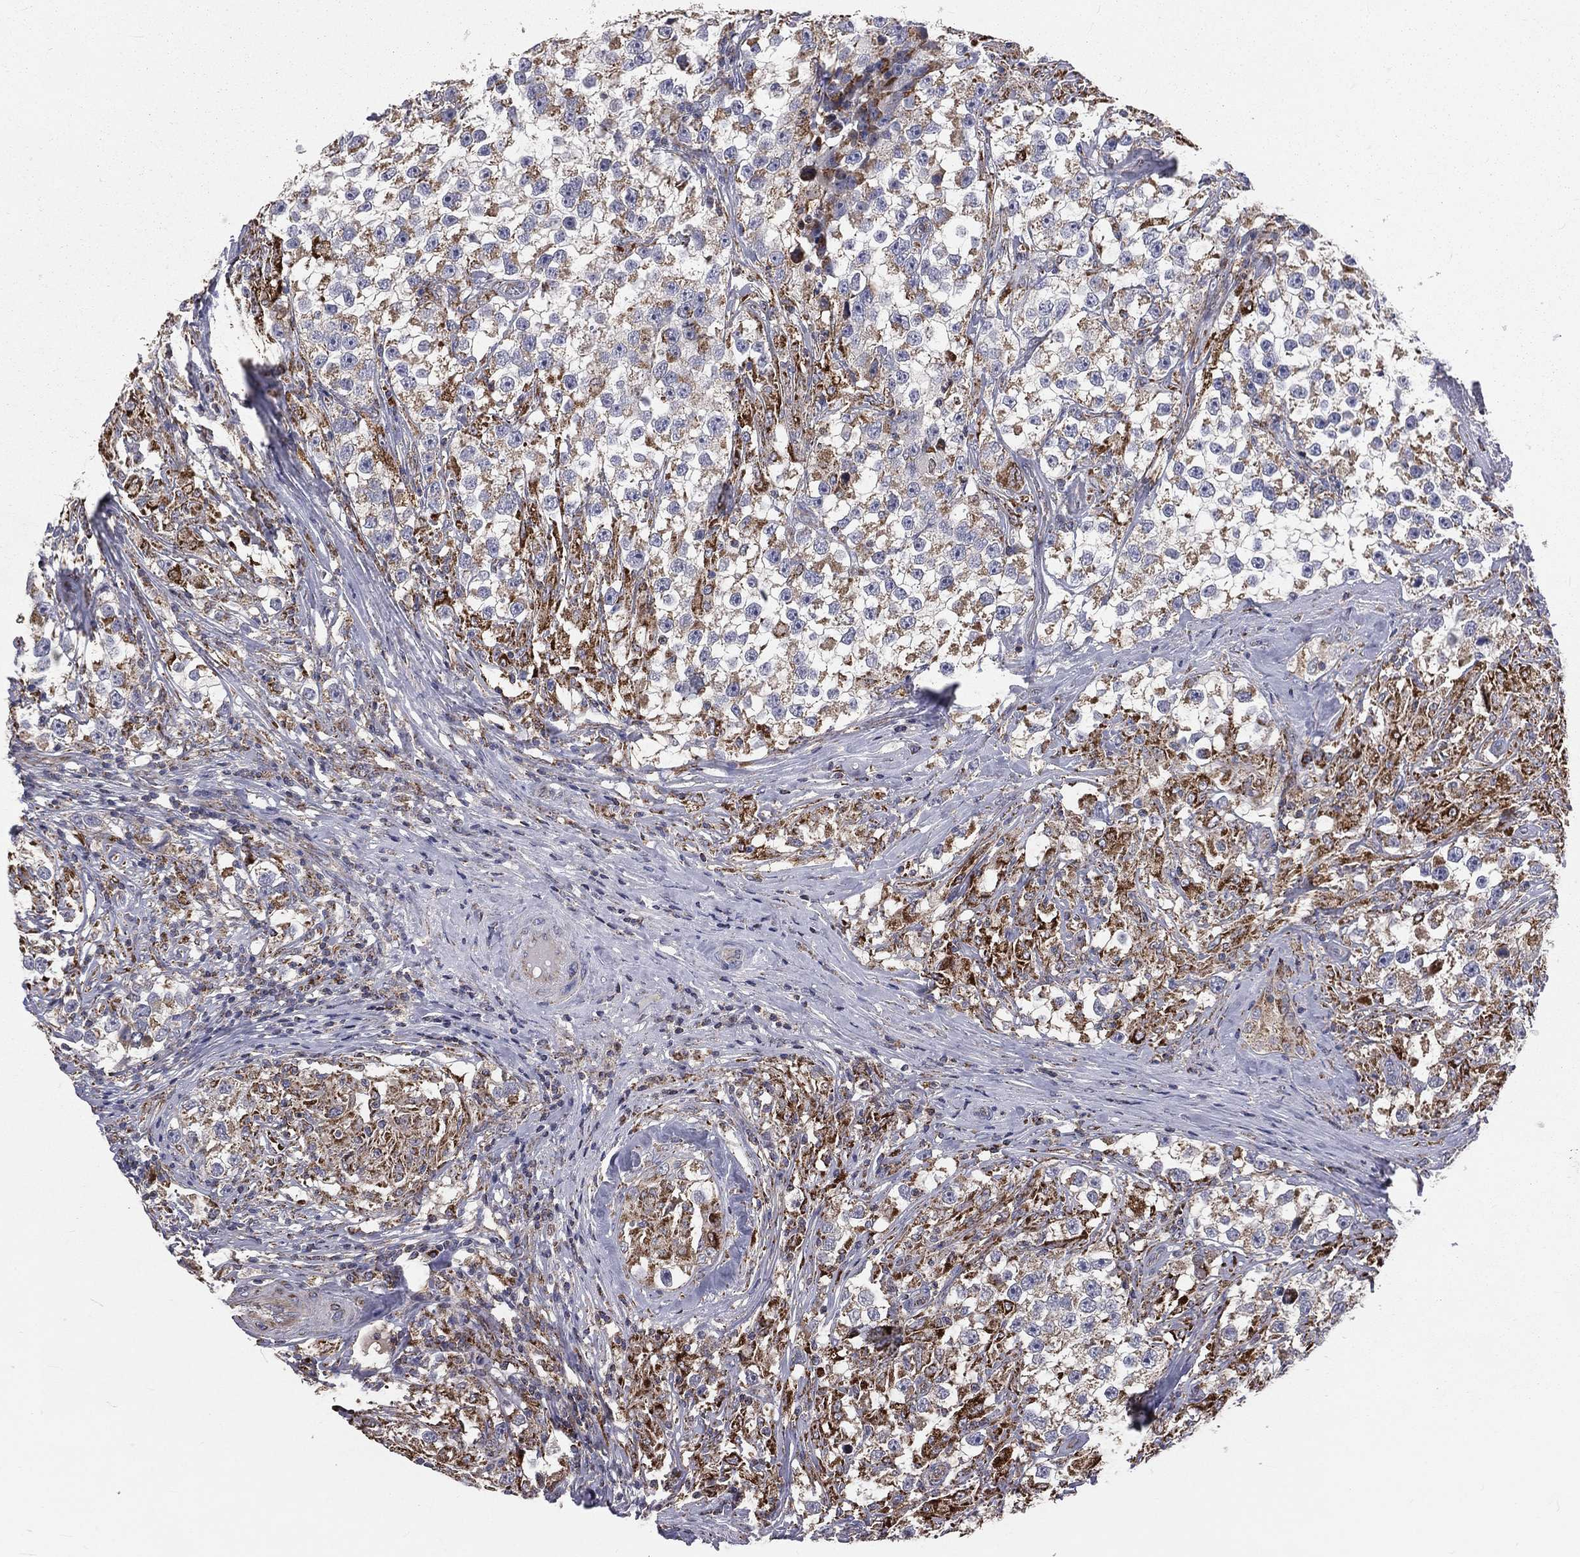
{"staining": {"intensity": "strong", "quantity": "<25%", "location": "cytoplasmic/membranous"}, "tissue": "testis cancer", "cell_type": "Tumor cells", "image_type": "cancer", "snomed": [{"axis": "morphology", "description": "Seminoma, NOS"}, {"axis": "topography", "description": "Testis"}], "caption": "The image displays immunohistochemical staining of testis seminoma. There is strong cytoplasmic/membranous positivity is present in about <25% of tumor cells. (DAB IHC, brown staining for protein, blue staining for nuclei).", "gene": "GPD1", "patient": {"sex": "male", "age": 46}}